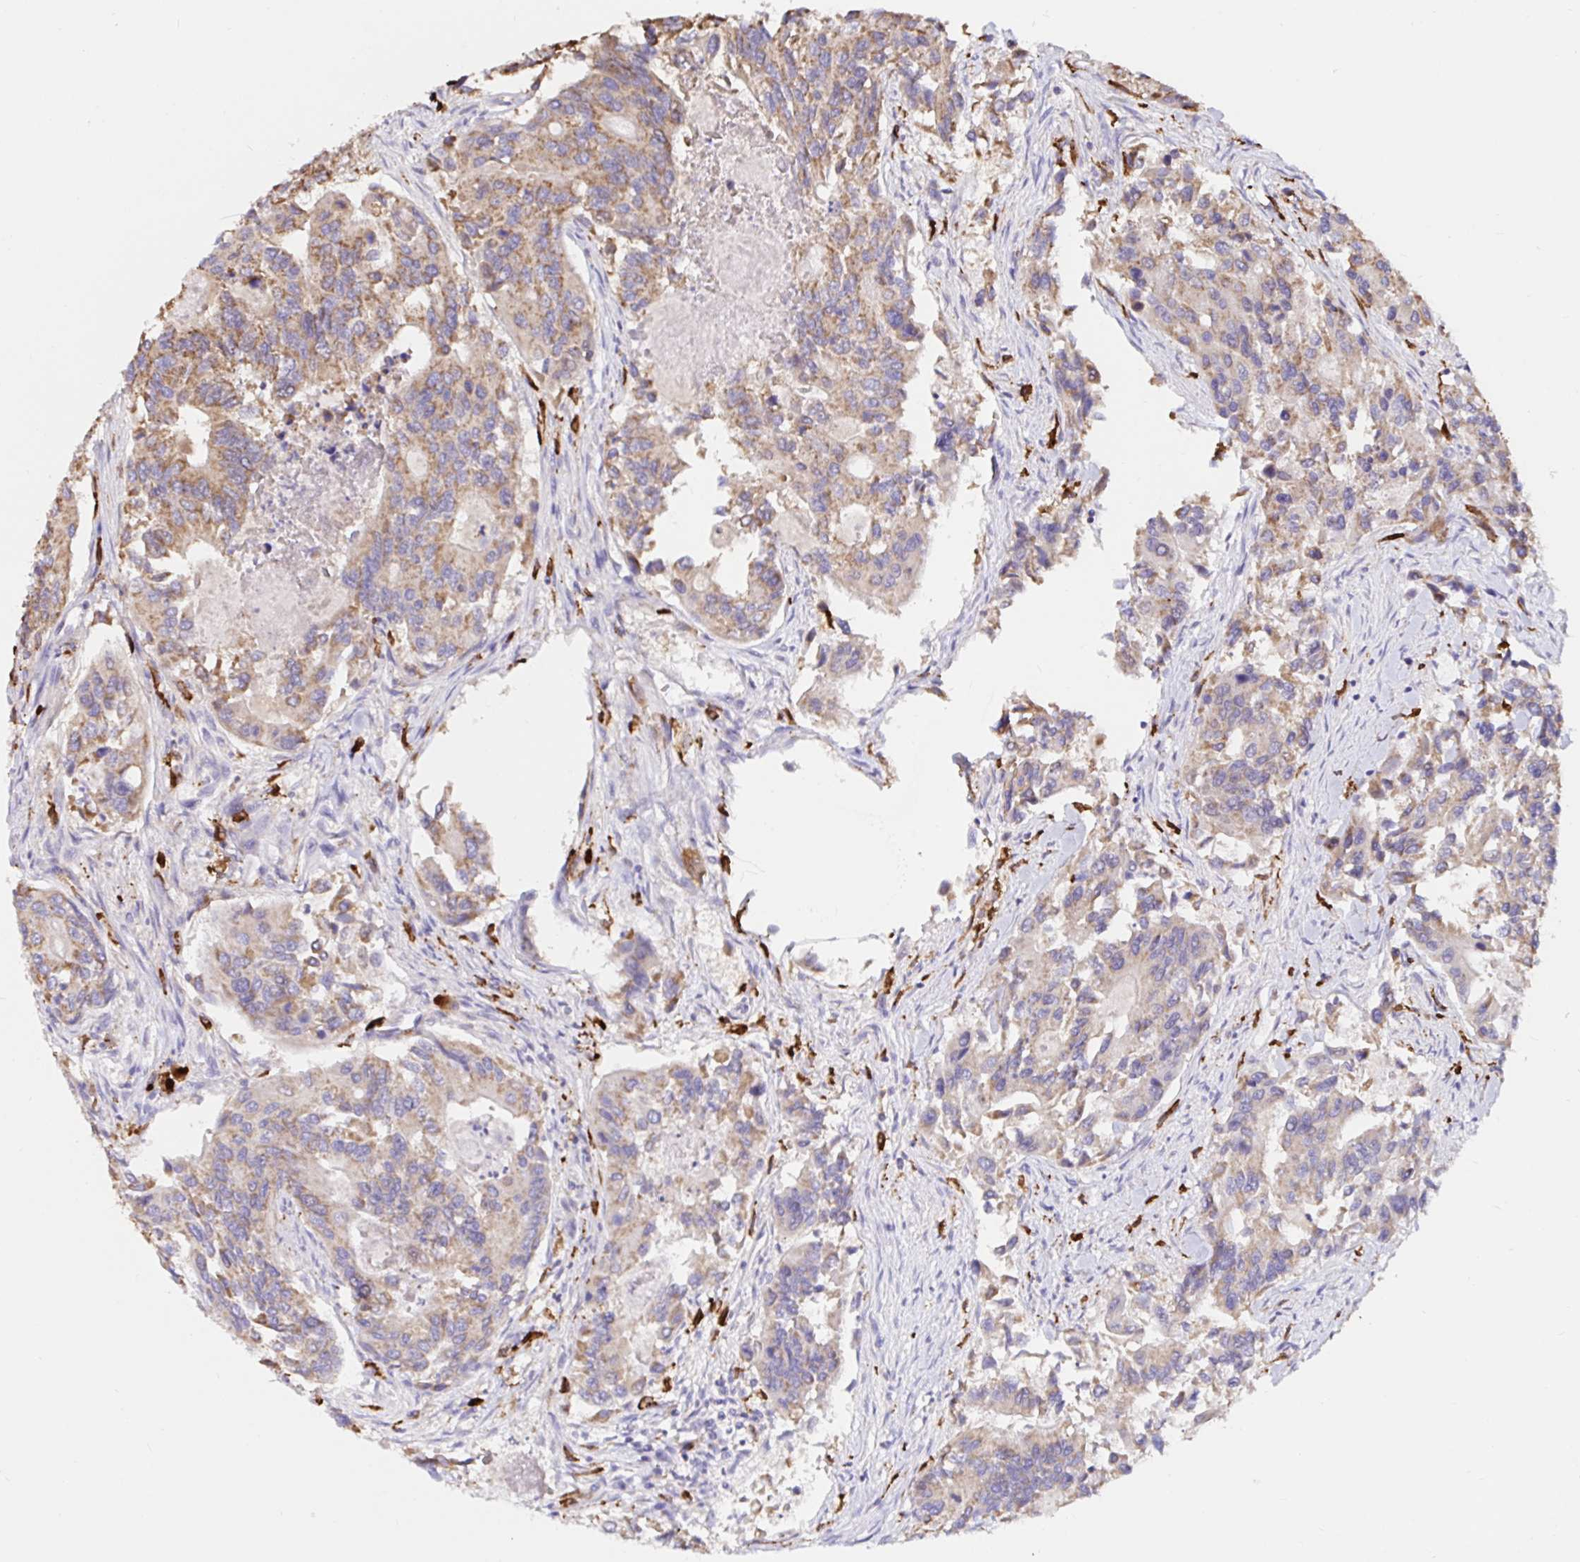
{"staining": {"intensity": "moderate", "quantity": ">75%", "location": "cytoplasmic/membranous"}, "tissue": "colorectal cancer", "cell_type": "Tumor cells", "image_type": "cancer", "snomed": [{"axis": "morphology", "description": "Adenocarcinoma, NOS"}, {"axis": "topography", "description": "Colon"}], "caption": "Colorectal cancer (adenocarcinoma) stained with a protein marker reveals moderate staining in tumor cells.", "gene": "MSR1", "patient": {"sex": "female", "age": 67}}